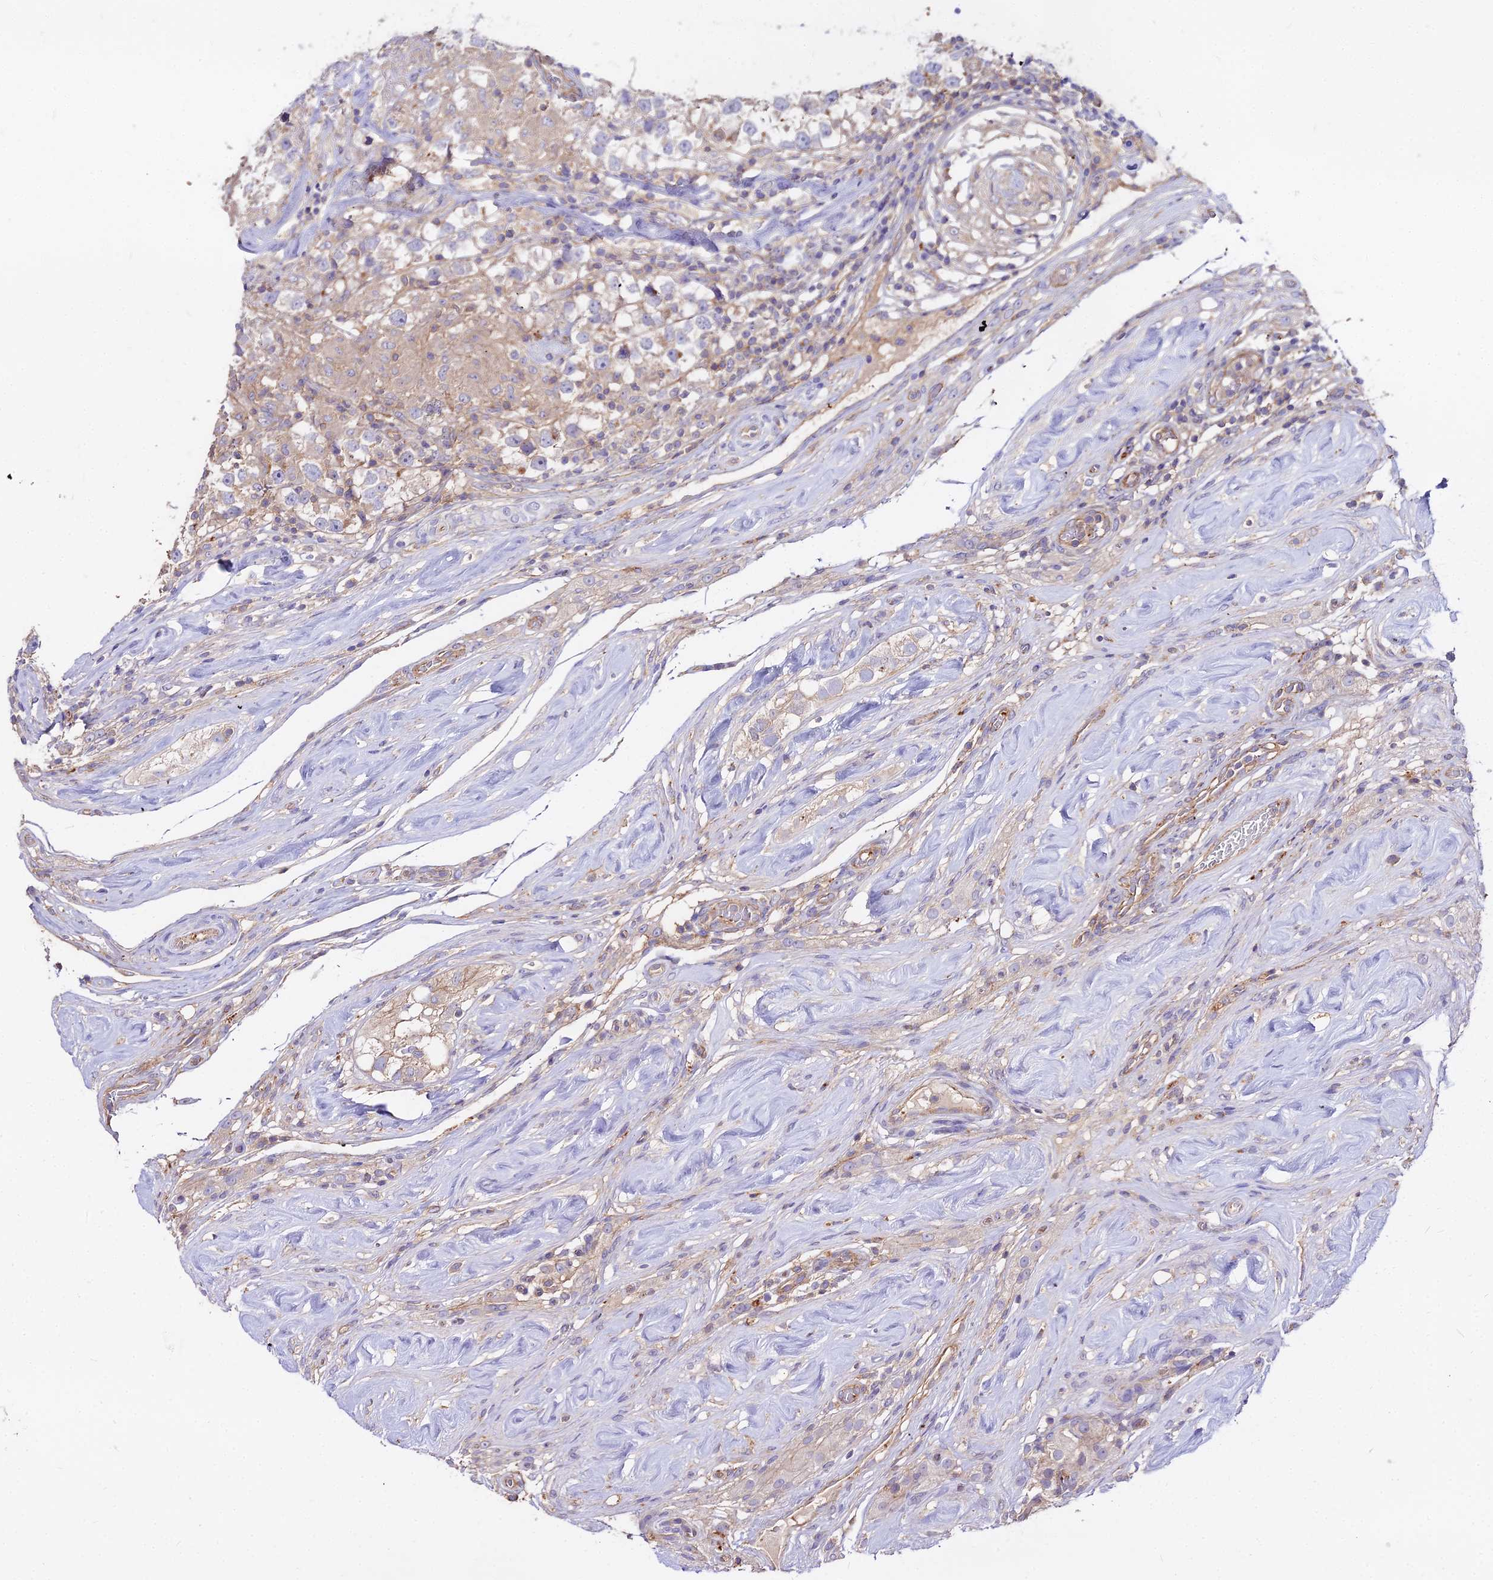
{"staining": {"intensity": "negative", "quantity": "none", "location": "none"}, "tissue": "testis cancer", "cell_type": "Tumor cells", "image_type": "cancer", "snomed": [{"axis": "morphology", "description": "Seminoma, NOS"}, {"axis": "topography", "description": "Testis"}], "caption": "The IHC image has no significant positivity in tumor cells of testis cancer (seminoma) tissue.", "gene": "GLYAT", "patient": {"sex": "male", "age": 46}}